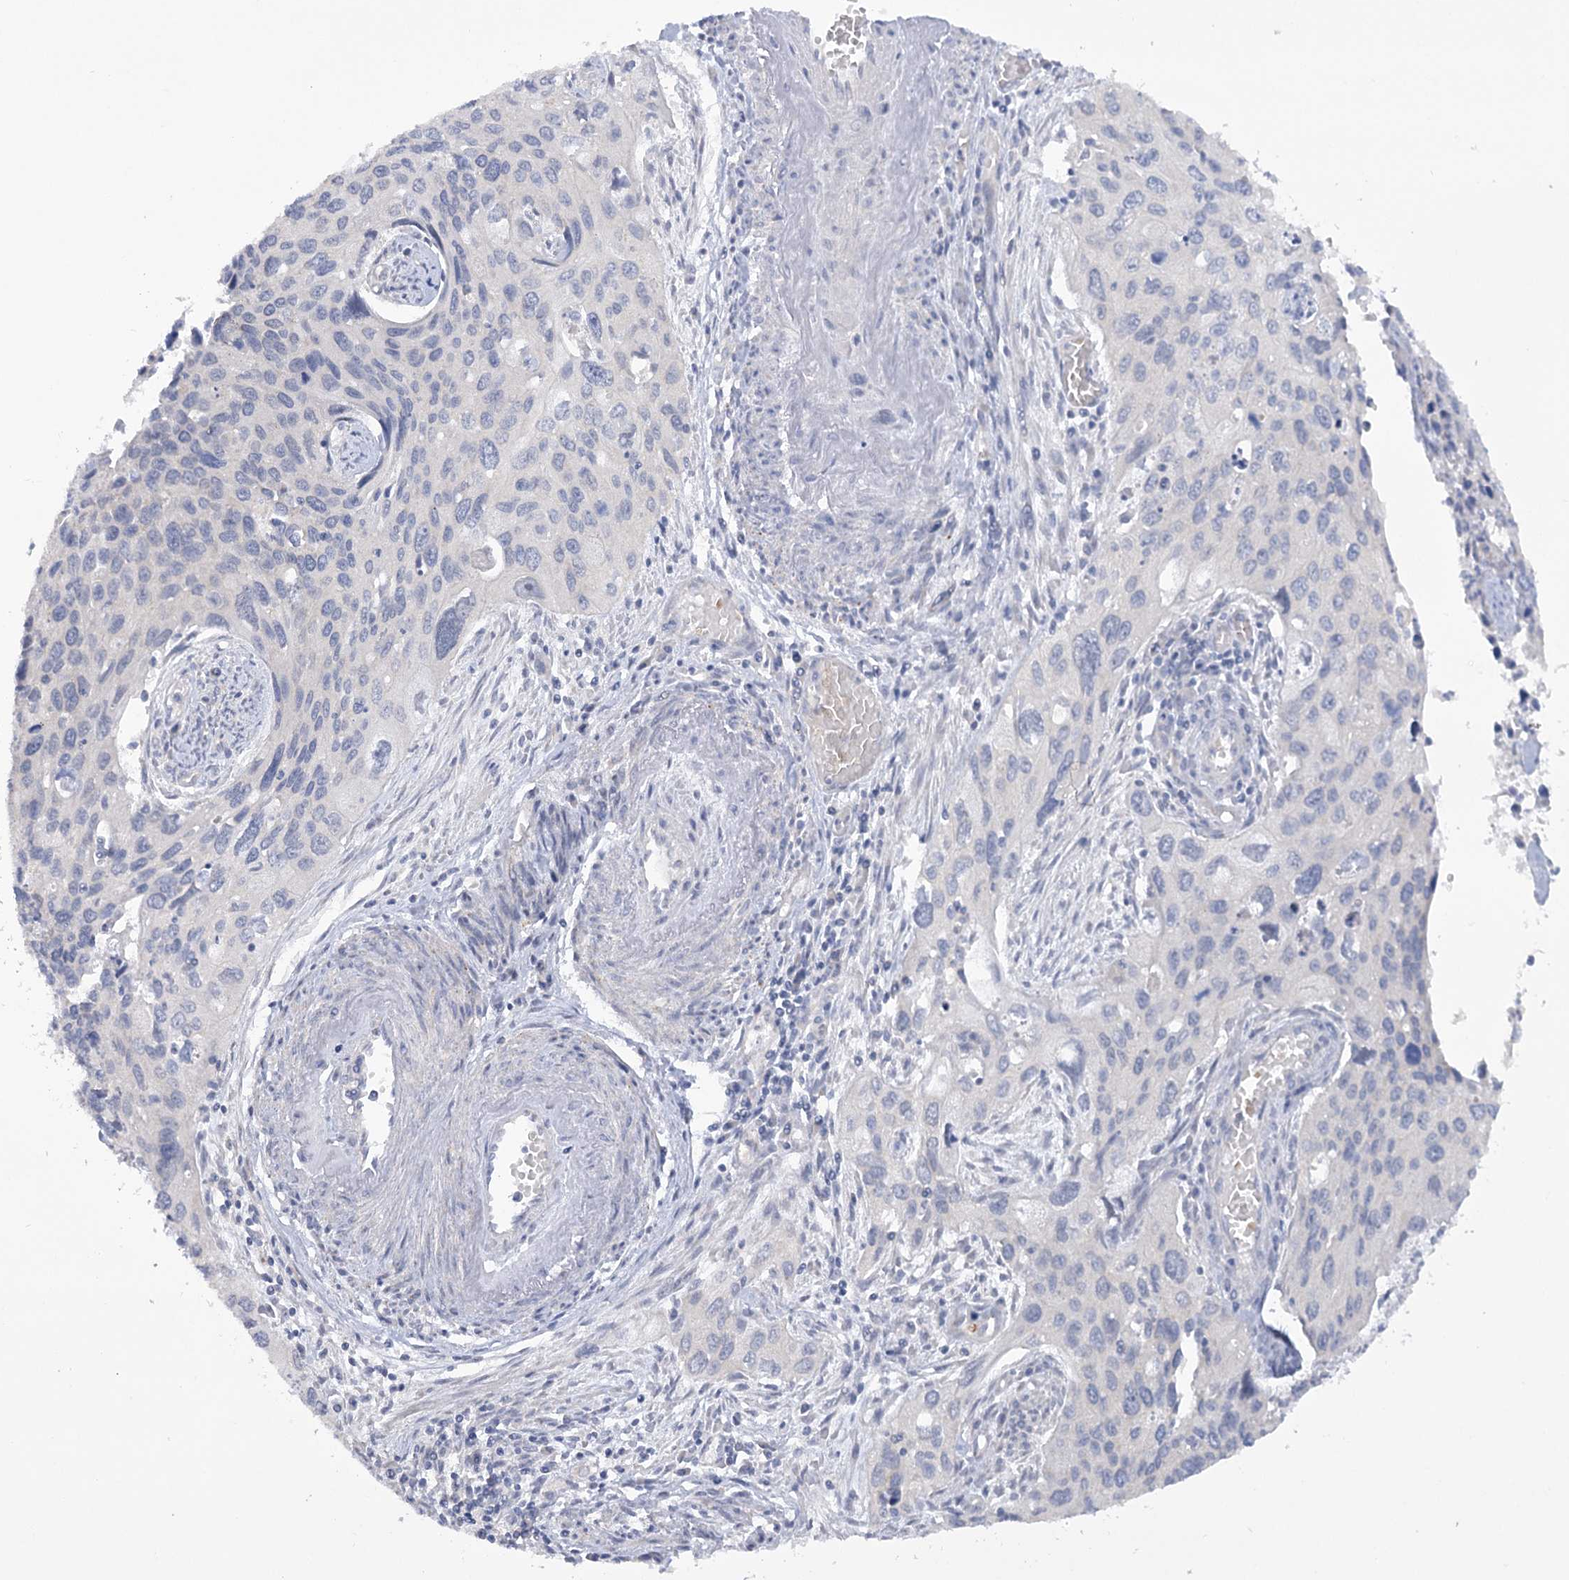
{"staining": {"intensity": "negative", "quantity": "none", "location": "none"}, "tissue": "cervical cancer", "cell_type": "Tumor cells", "image_type": "cancer", "snomed": [{"axis": "morphology", "description": "Squamous cell carcinoma, NOS"}, {"axis": "topography", "description": "Cervix"}], "caption": "High magnification brightfield microscopy of cervical cancer (squamous cell carcinoma) stained with DAB (3,3'-diaminobenzidine) (brown) and counterstained with hematoxylin (blue): tumor cells show no significant positivity.", "gene": "DCUN1D1", "patient": {"sex": "female", "age": 55}}